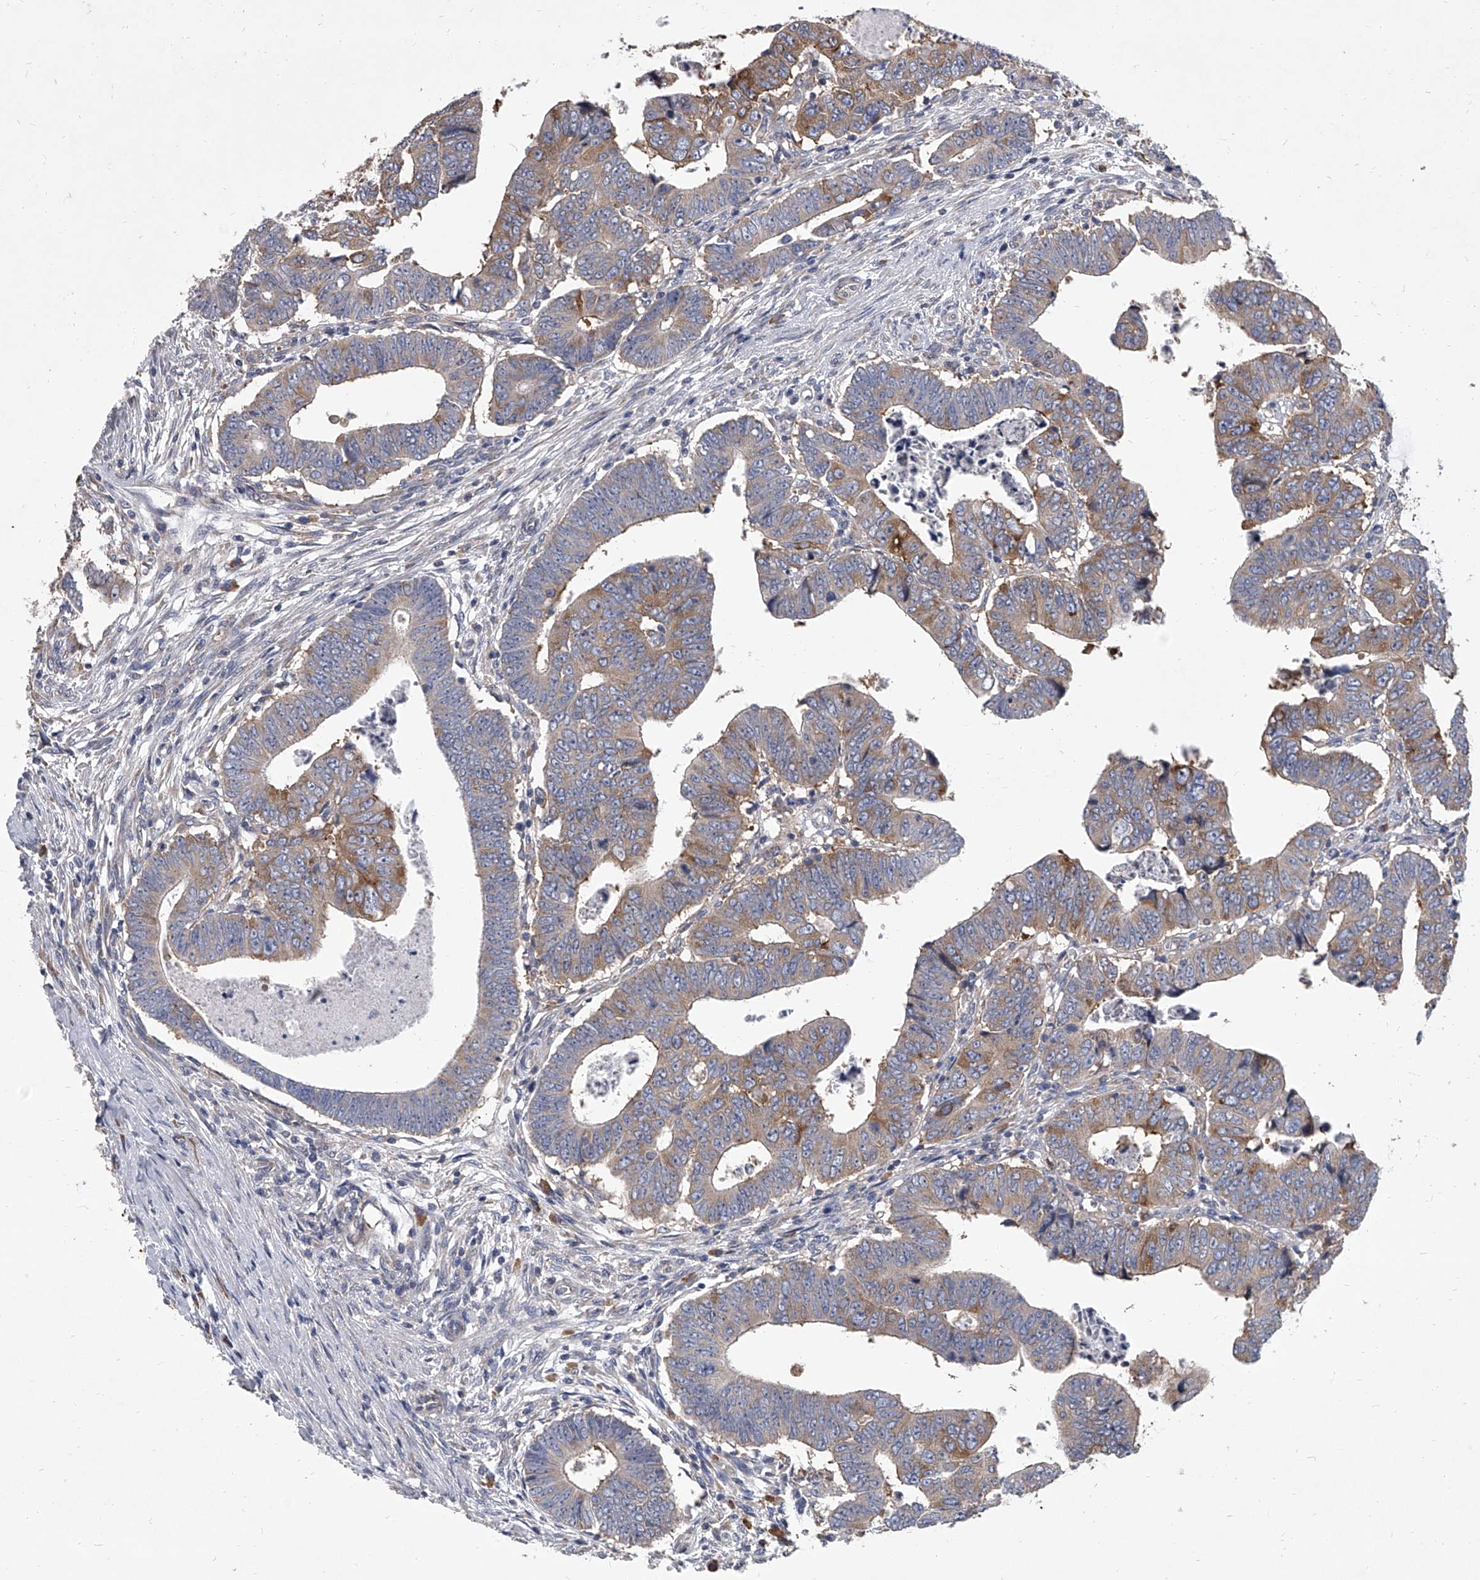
{"staining": {"intensity": "moderate", "quantity": "25%-75%", "location": "cytoplasmic/membranous"}, "tissue": "colorectal cancer", "cell_type": "Tumor cells", "image_type": "cancer", "snomed": [{"axis": "morphology", "description": "Normal tissue, NOS"}, {"axis": "morphology", "description": "Adenocarcinoma, NOS"}, {"axis": "topography", "description": "Rectum"}], "caption": "Immunohistochemistry micrograph of adenocarcinoma (colorectal) stained for a protein (brown), which demonstrates medium levels of moderate cytoplasmic/membranous expression in about 25%-75% of tumor cells.", "gene": "EIF2S2", "patient": {"sex": "female", "age": 65}}